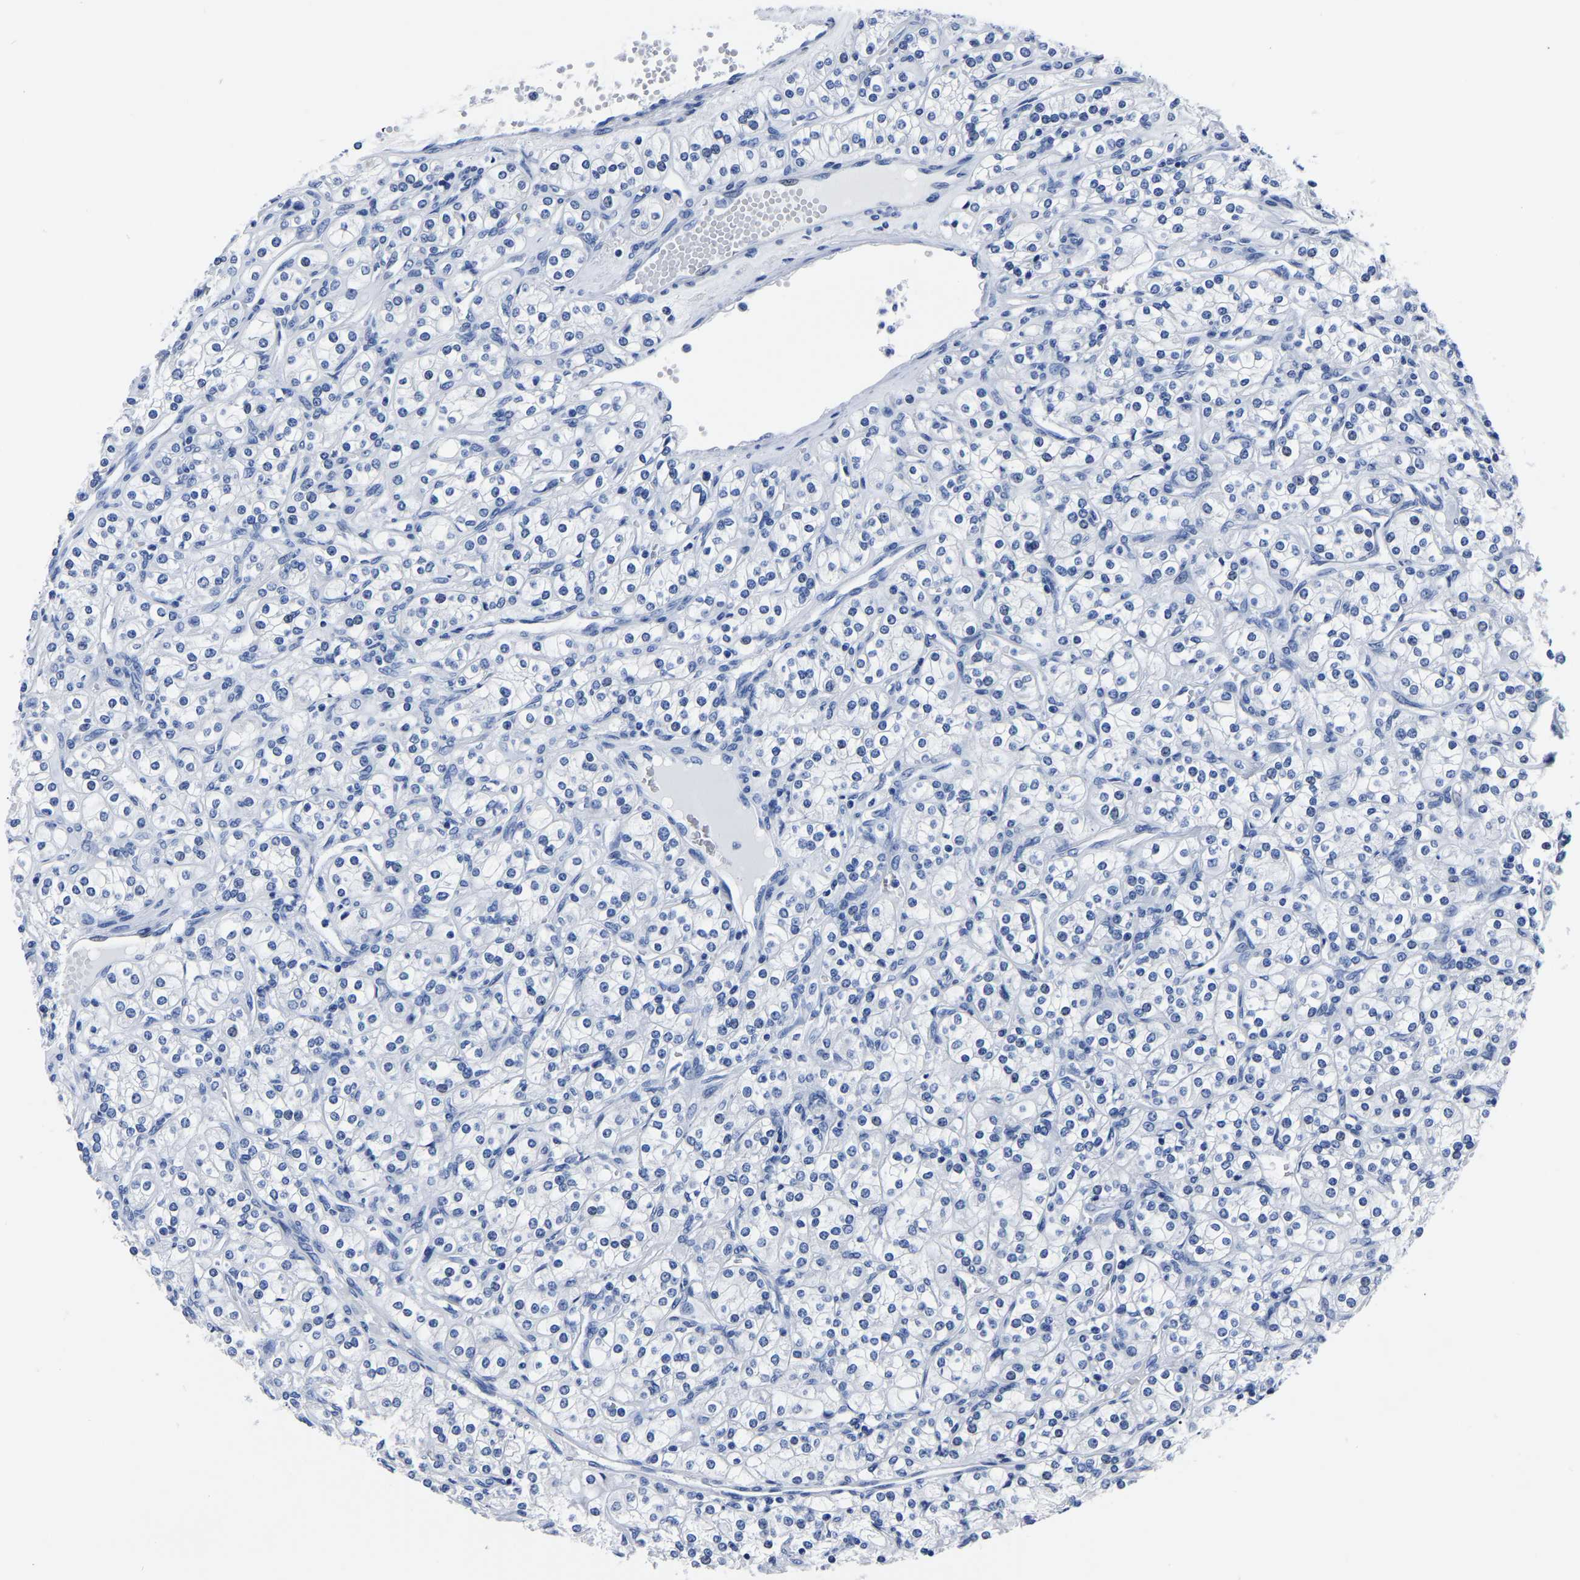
{"staining": {"intensity": "negative", "quantity": "none", "location": "none"}, "tissue": "renal cancer", "cell_type": "Tumor cells", "image_type": "cancer", "snomed": [{"axis": "morphology", "description": "Adenocarcinoma, NOS"}, {"axis": "topography", "description": "Kidney"}], "caption": "Immunohistochemistry histopathology image of renal adenocarcinoma stained for a protein (brown), which shows no positivity in tumor cells.", "gene": "IMPG2", "patient": {"sex": "male", "age": 77}}